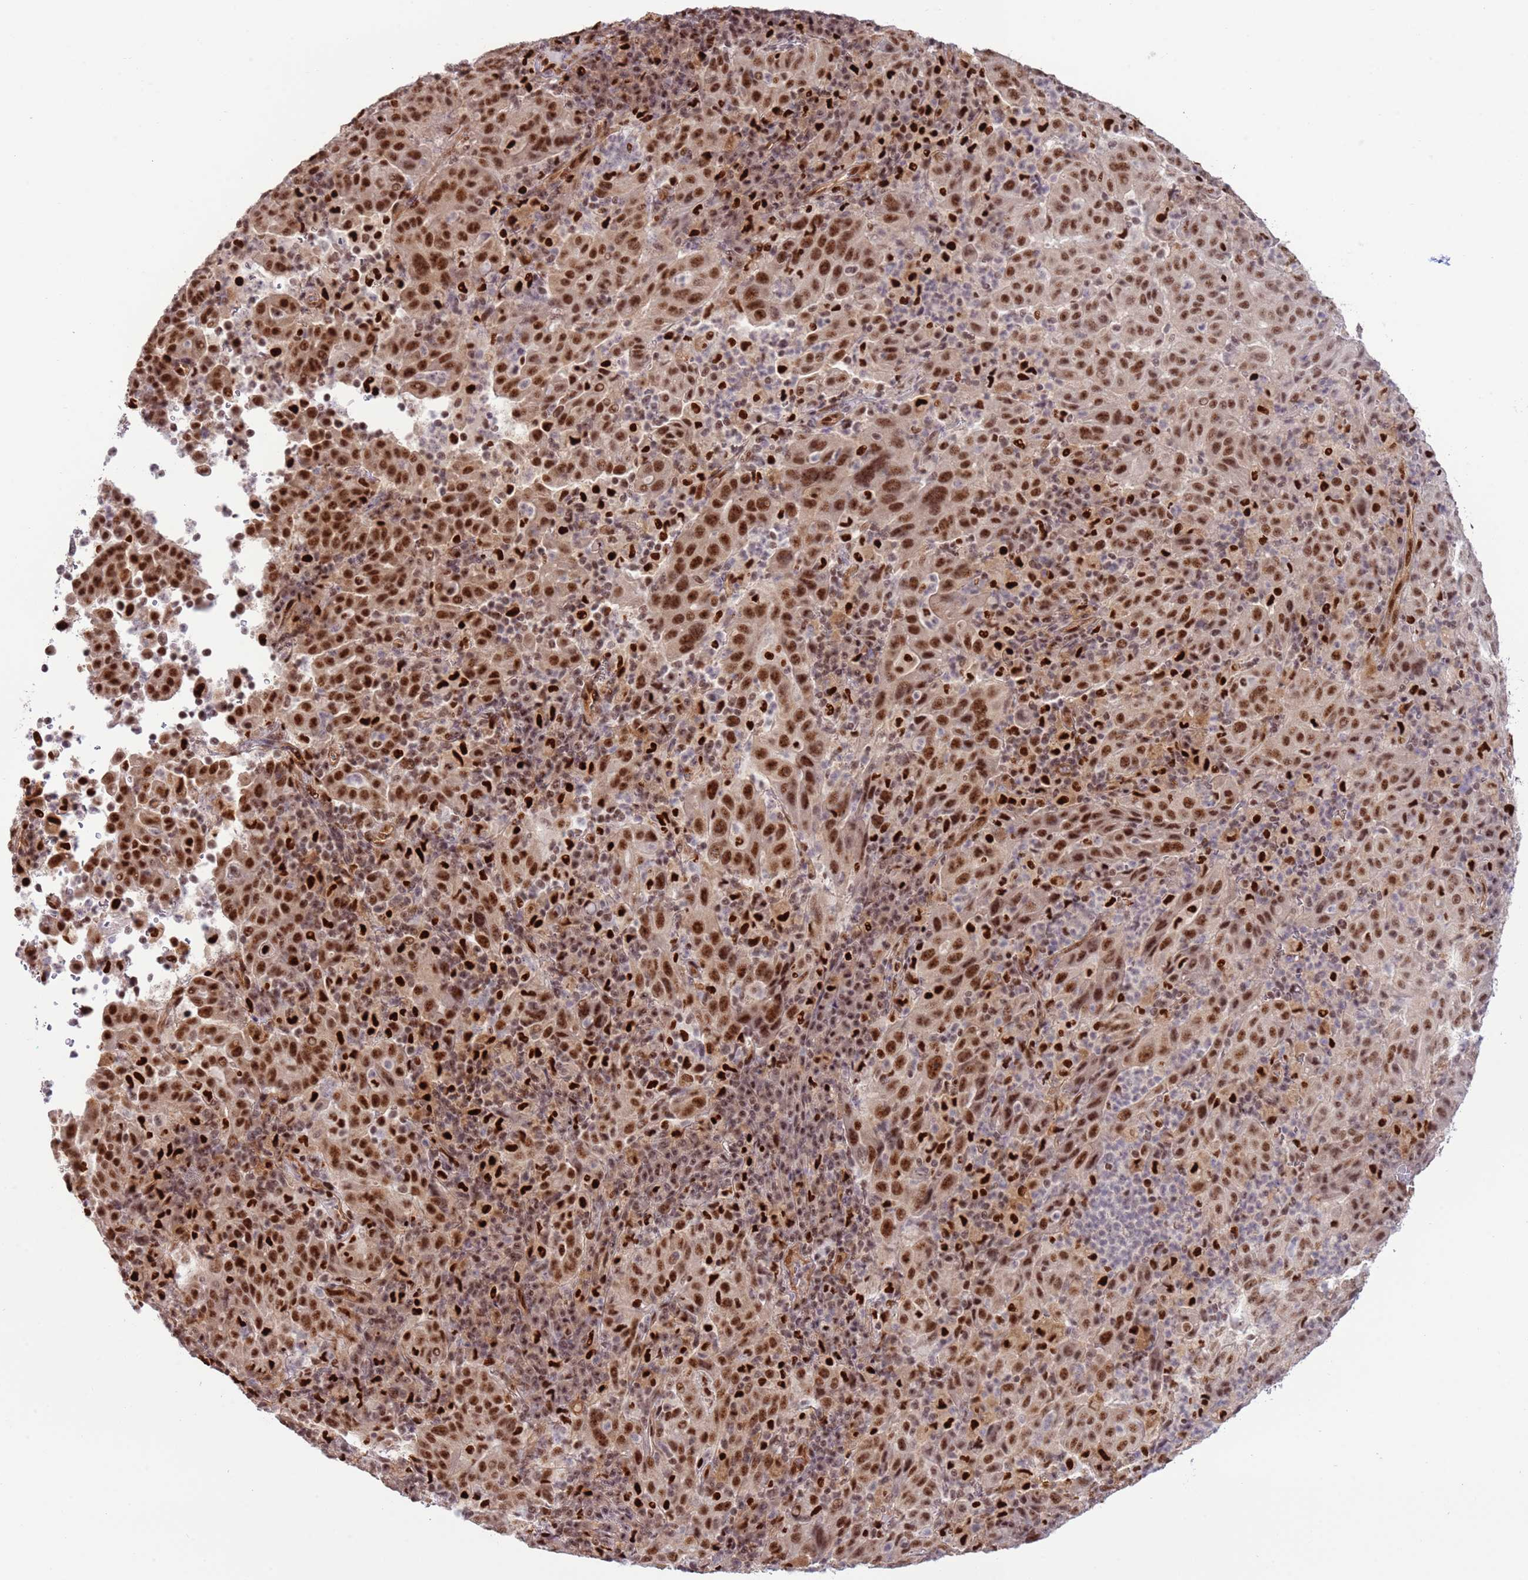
{"staining": {"intensity": "strong", "quantity": ">75%", "location": "nuclear"}, "tissue": "pancreatic cancer", "cell_type": "Tumor cells", "image_type": "cancer", "snomed": [{"axis": "morphology", "description": "Adenocarcinoma, NOS"}, {"axis": "topography", "description": "Pancreas"}], "caption": "High-power microscopy captured an immunohistochemistry histopathology image of adenocarcinoma (pancreatic), revealing strong nuclear expression in about >75% of tumor cells.", "gene": "PRPF6", "patient": {"sex": "male", "age": 63}}